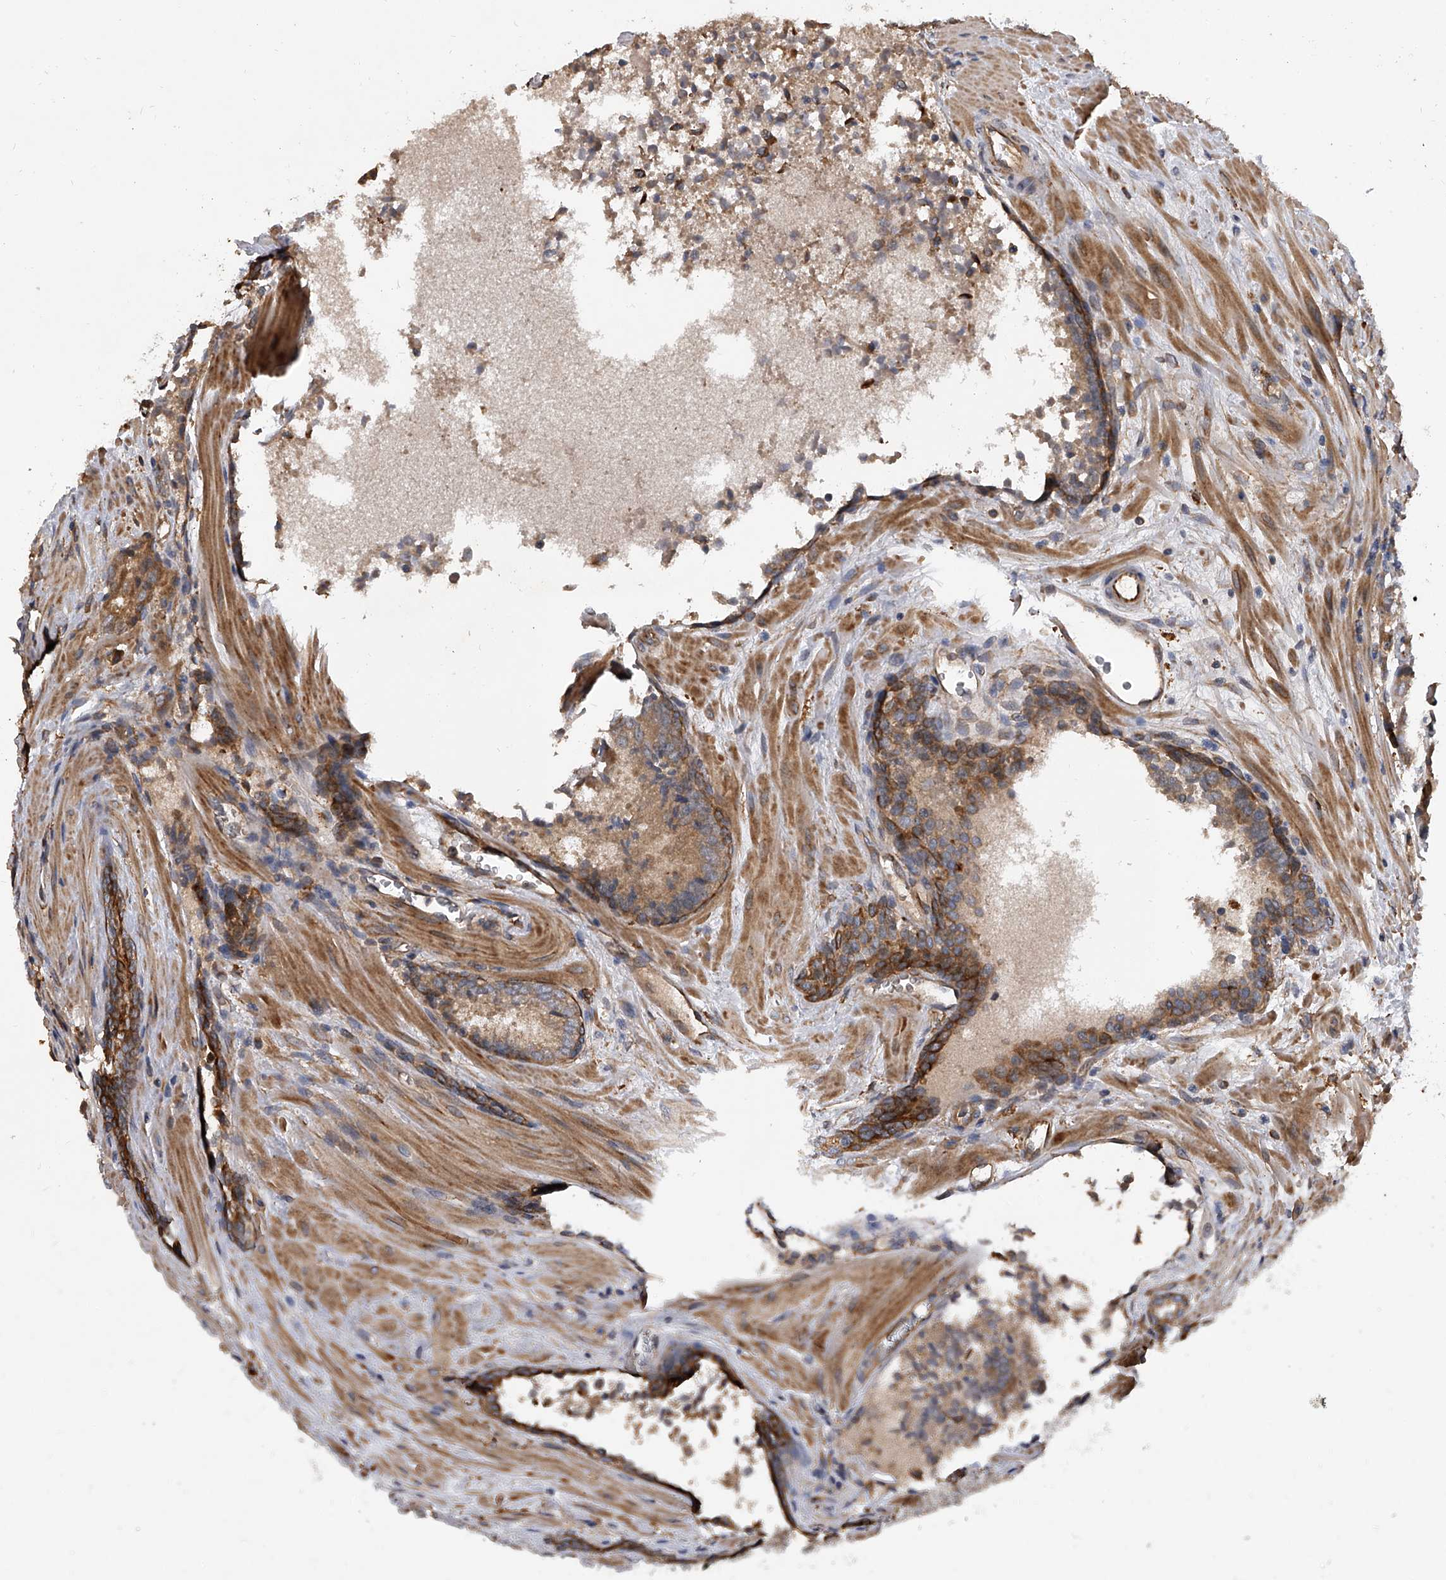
{"staining": {"intensity": "moderate", "quantity": ">75%", "location": "cytoplasmic/membranous"}, "tissue": "prostate cancer", "cell_type": "Tumor cells", "image_type": "cancer", "snomed": [{"axis": "morphology", "description": "Adenocarcinoma, Low grade"}, {"axis": "topography", "description": "Prostate"}], "caption": "This photomicrograph exhibits prostate cancer (low-grade adenocarcinoma) stained with immunohistochemistry to label a protein in brown. The cytoplasmic/membranous of tumor cells show moderate positivity for the protein. Nuclei are counter-stained blue.", "gene": "EXOC4", "patient": {"sex": "male", "age": 67}}